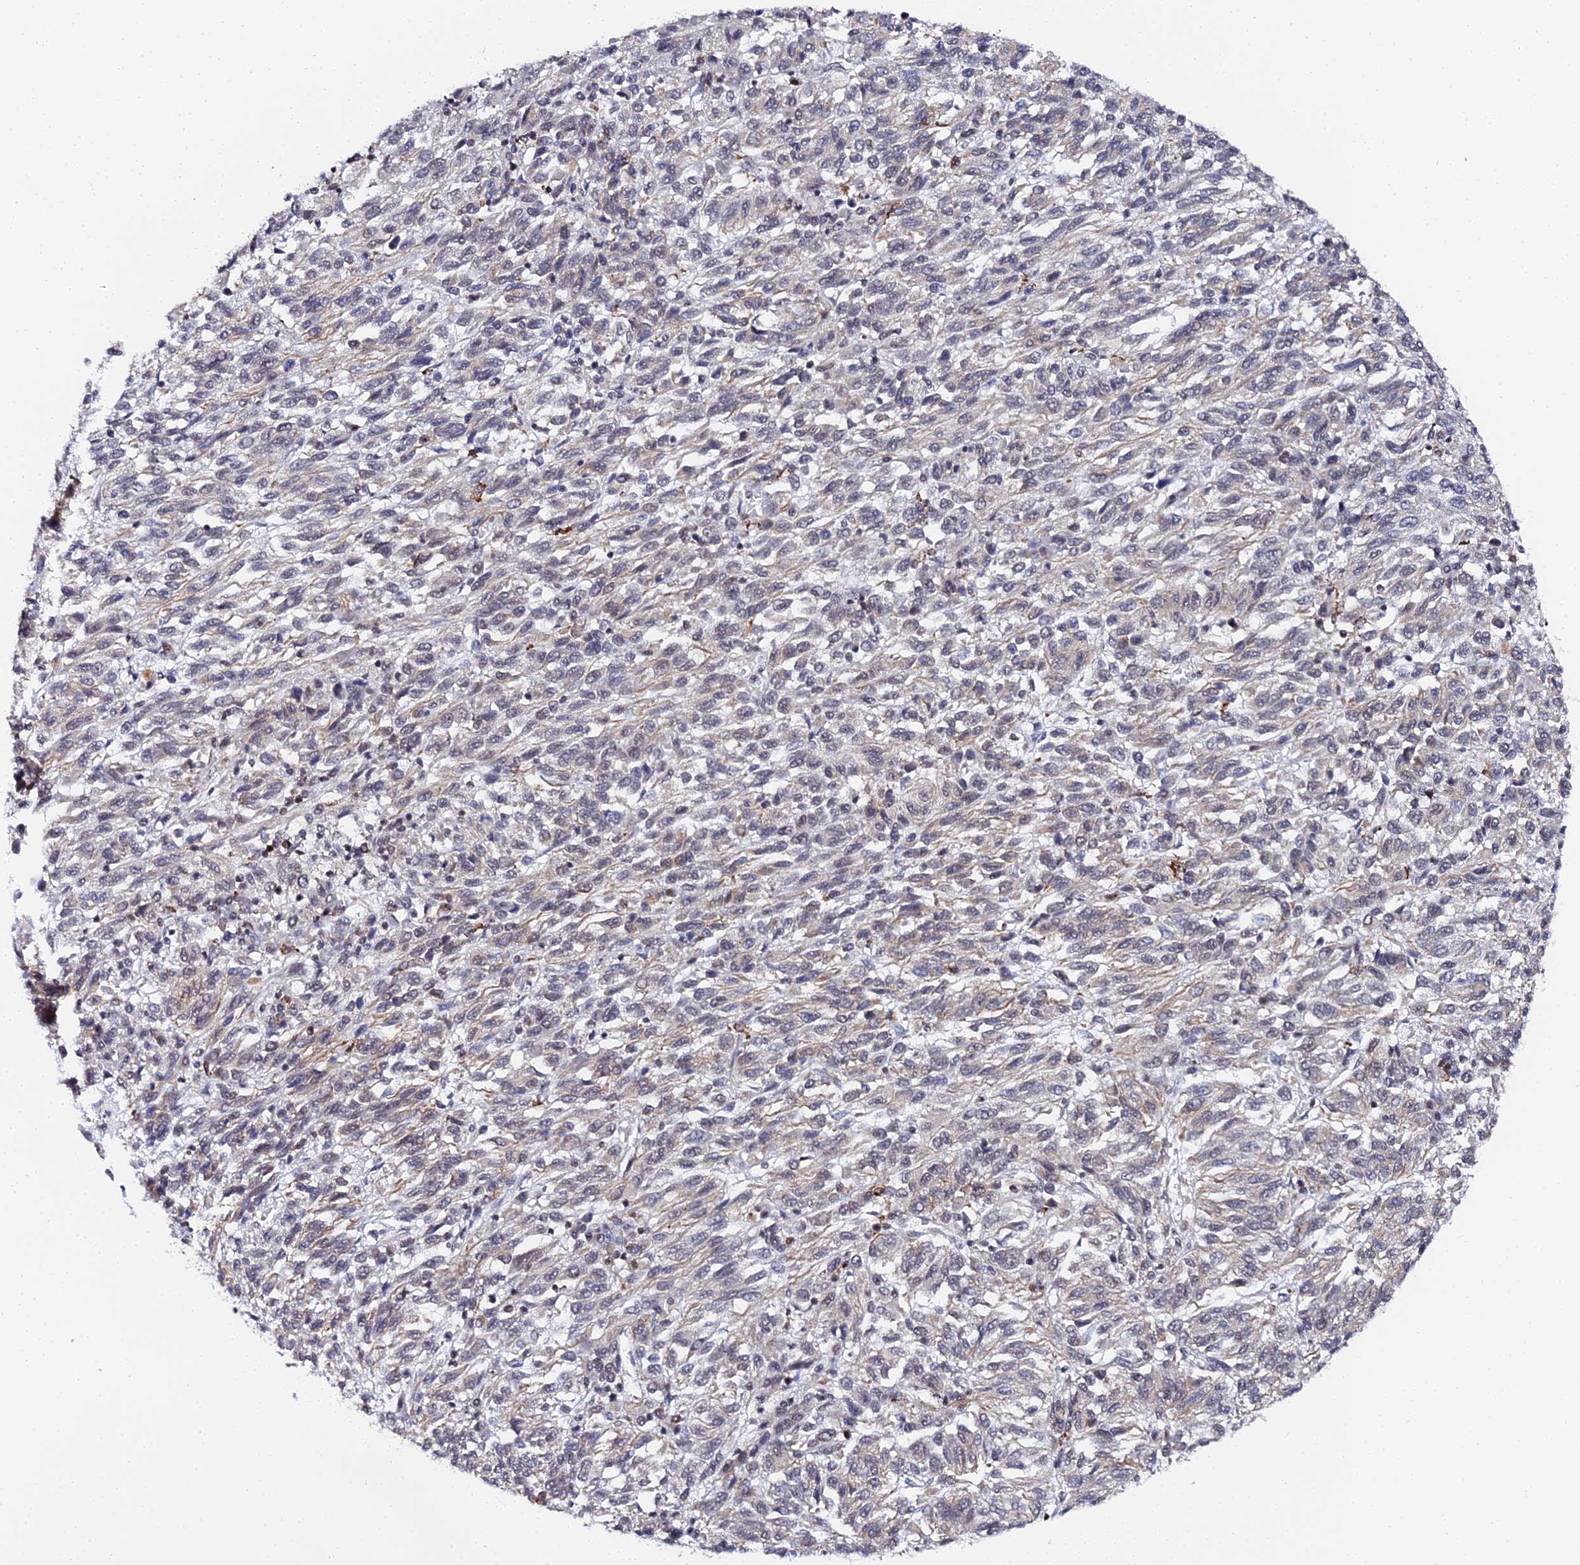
{"staining": {"intensity": "weak", "quantity": "25%-75%", "location": "cytoplasmic/membranous,nuclear"}, "tissue": "melanoma", "cell_type": "Tumor cells", "image_type": "cancer", "snomed": [{"axis": "morphology", "description": "Malignant melanoma, Metastatic site"}, {"axis": "topography", "description": "Lung"}], "caption": "Immunohistochemical staining of malignant melanoma (metastatic site) exhibits low levels of weak cytoplasmic/membranous and nuclear protein positivity in approximately 25%-75% of tumor cells.", "gene": "MAGOHB", "patient": {"sex": "male", "age": 64}}